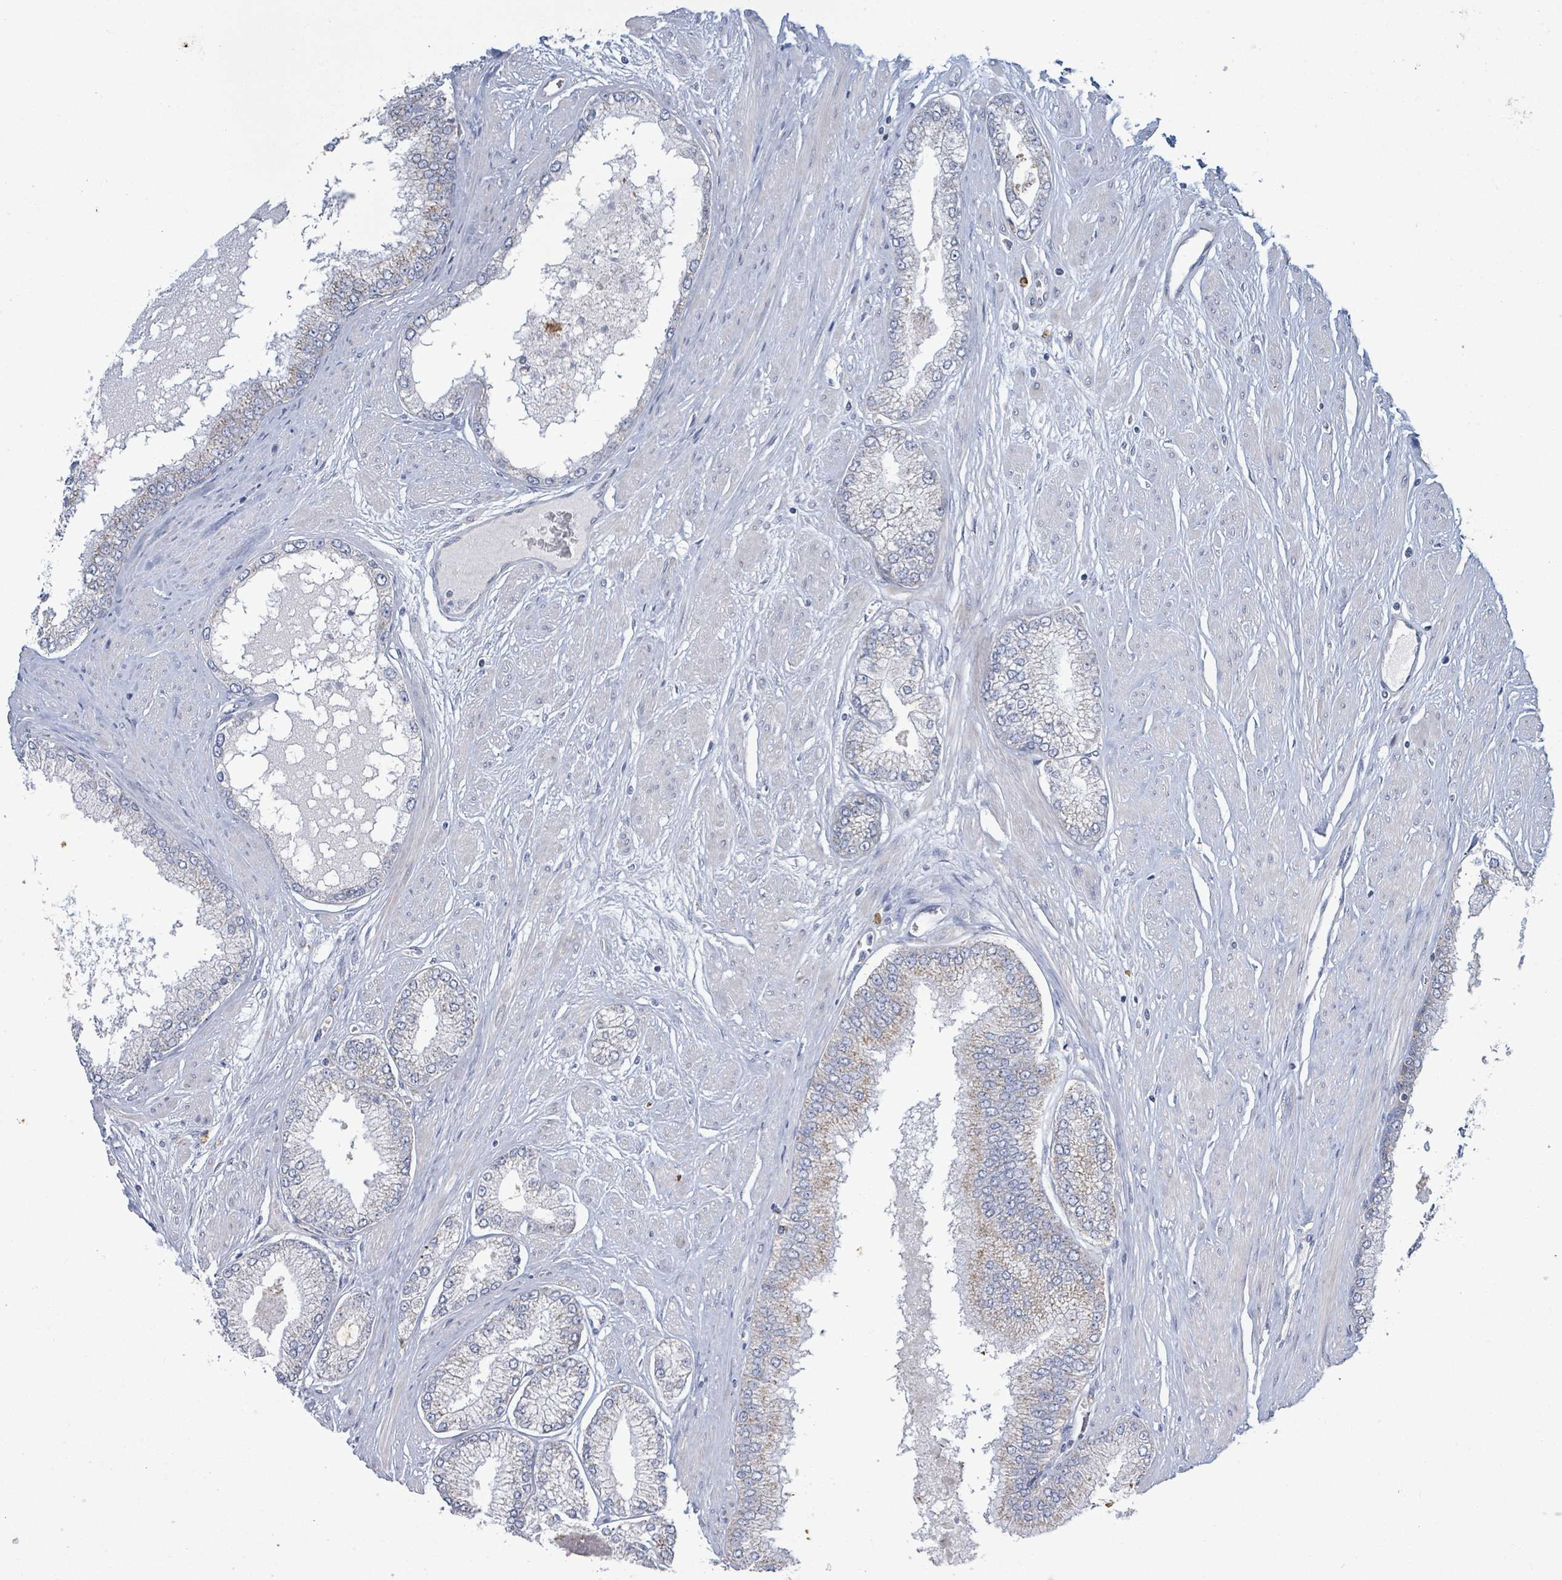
{"staining": {"intensity": "negative", "quantity": "none", "location": "none"}, "tissue": "prostate cancer", "cell_type": "Tumor cells", "image_type": "cancer", "snomed": [{"axis": "morphology", "description": "Adenocarcinoma, Low grade"}, {"axis": "topography", "description": "Prostate"}], "caption": "IHC of prostate cancer demonstrates no expression in tumor cells. The staining was performed using DAB (3,3'-diaminobenzidine) to visualize the protein expression in brown, while the nuclei were stained in blue with hematoxylin (Magnification: 20x).", "gene": "ALG12", "patient": {"sex": "male", "age": 55}}